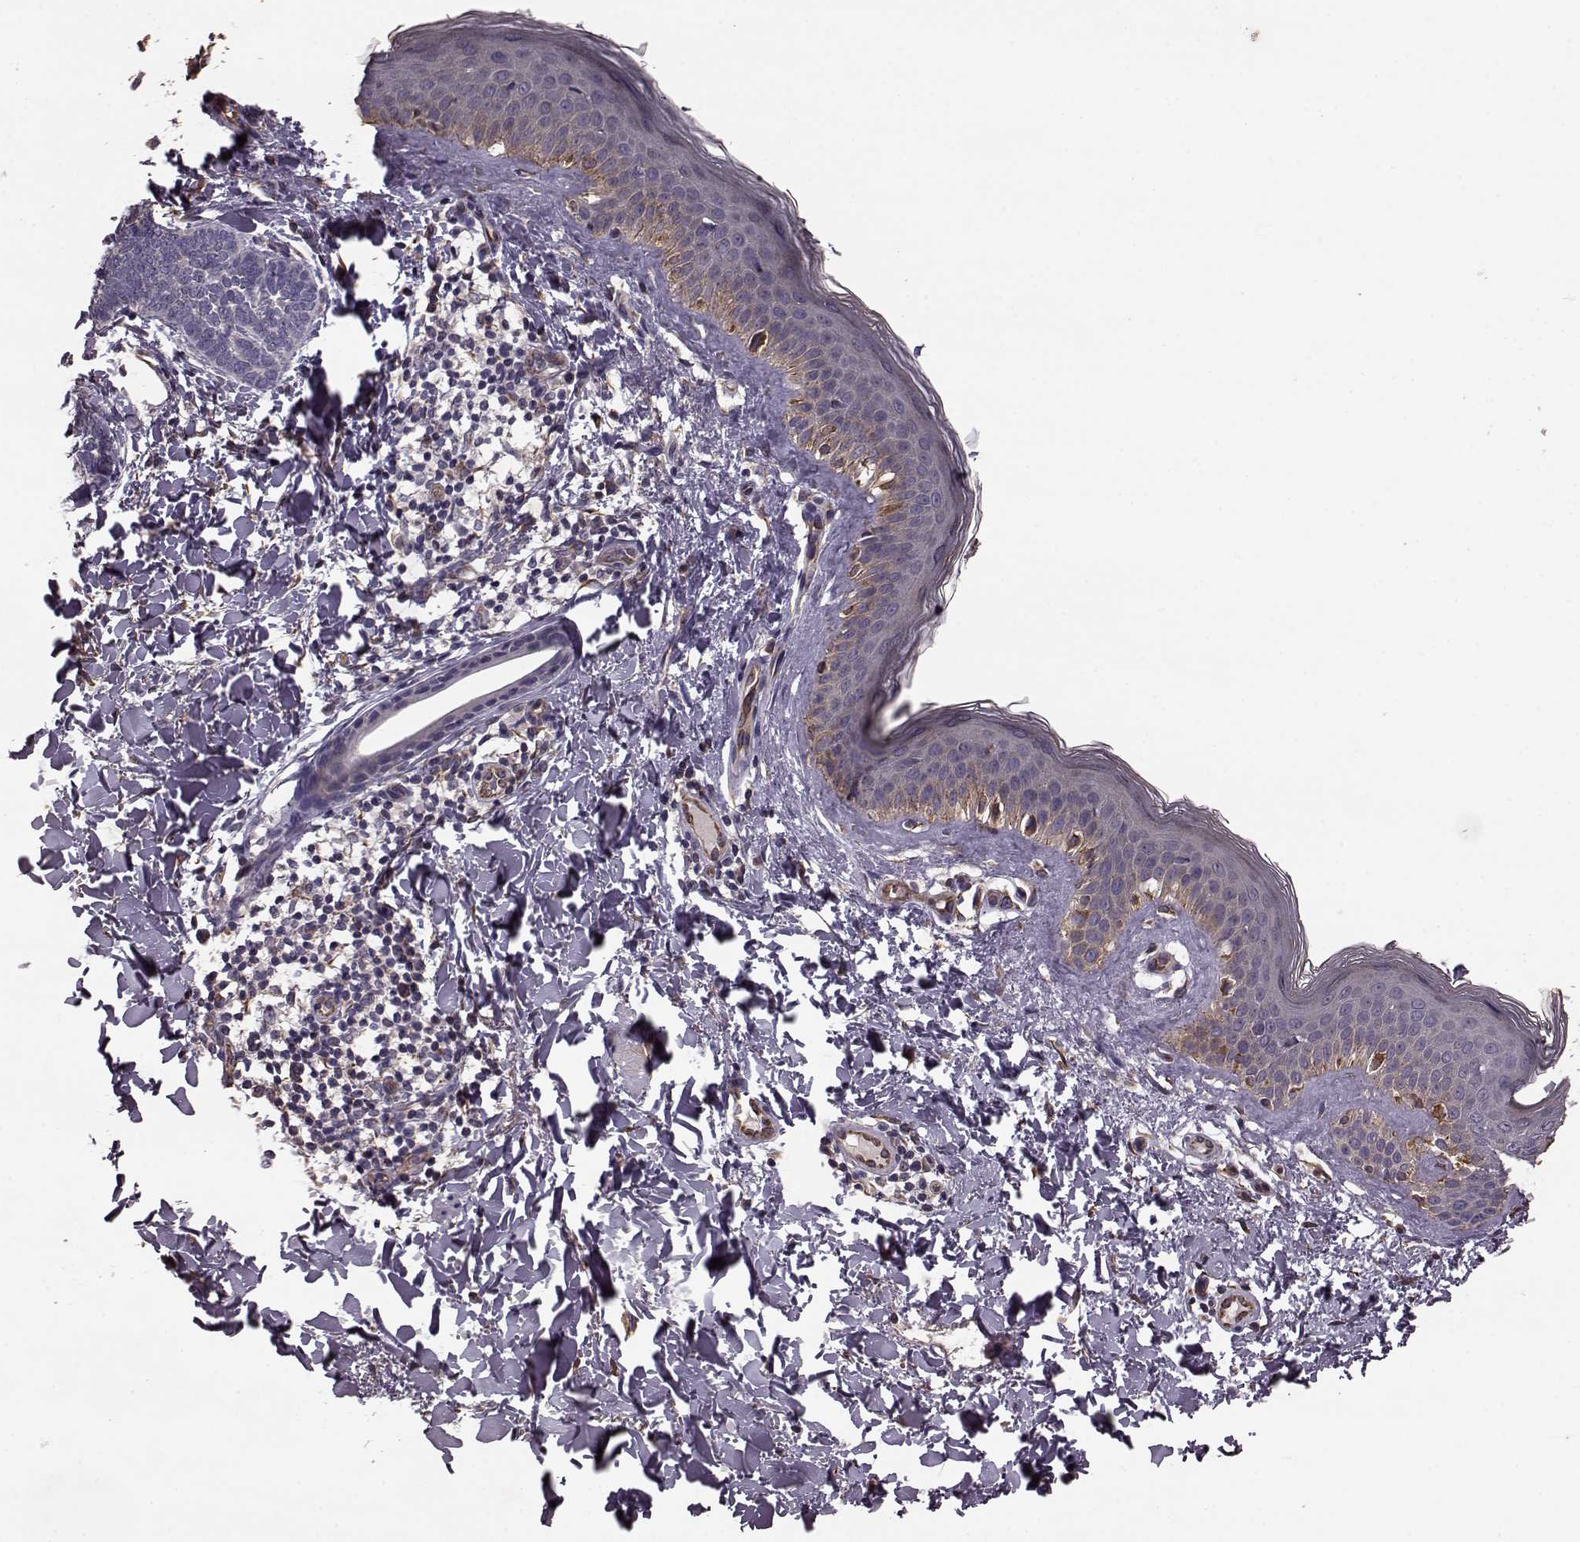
{"staining": {"intensity": "negative", "quantity": "none", "location": "none"}, "tissue": "skin cancer", "cell_type": "Tumor cells", "image_type": "cancer", "snomed": [{"axis": "morphology", "description": "Normal tissue, NOS"}, {"axis": "morphology", "description": "Basal cell carcinoma"}, {"axis": "topography", "description": "Skin"}], "caption": "This image is of skin basal cell carcinoma stained with immunohistochemistry (IHC) to label a protein in brown with the nuclei are counter-stained blue. There is no expression in tumor cells. (Brightfield microscopy of DAB immunohistochemistry (IHC) at high magnification).", "gene": "NTF3", "patient": {"sex": "male", "age": 46}}